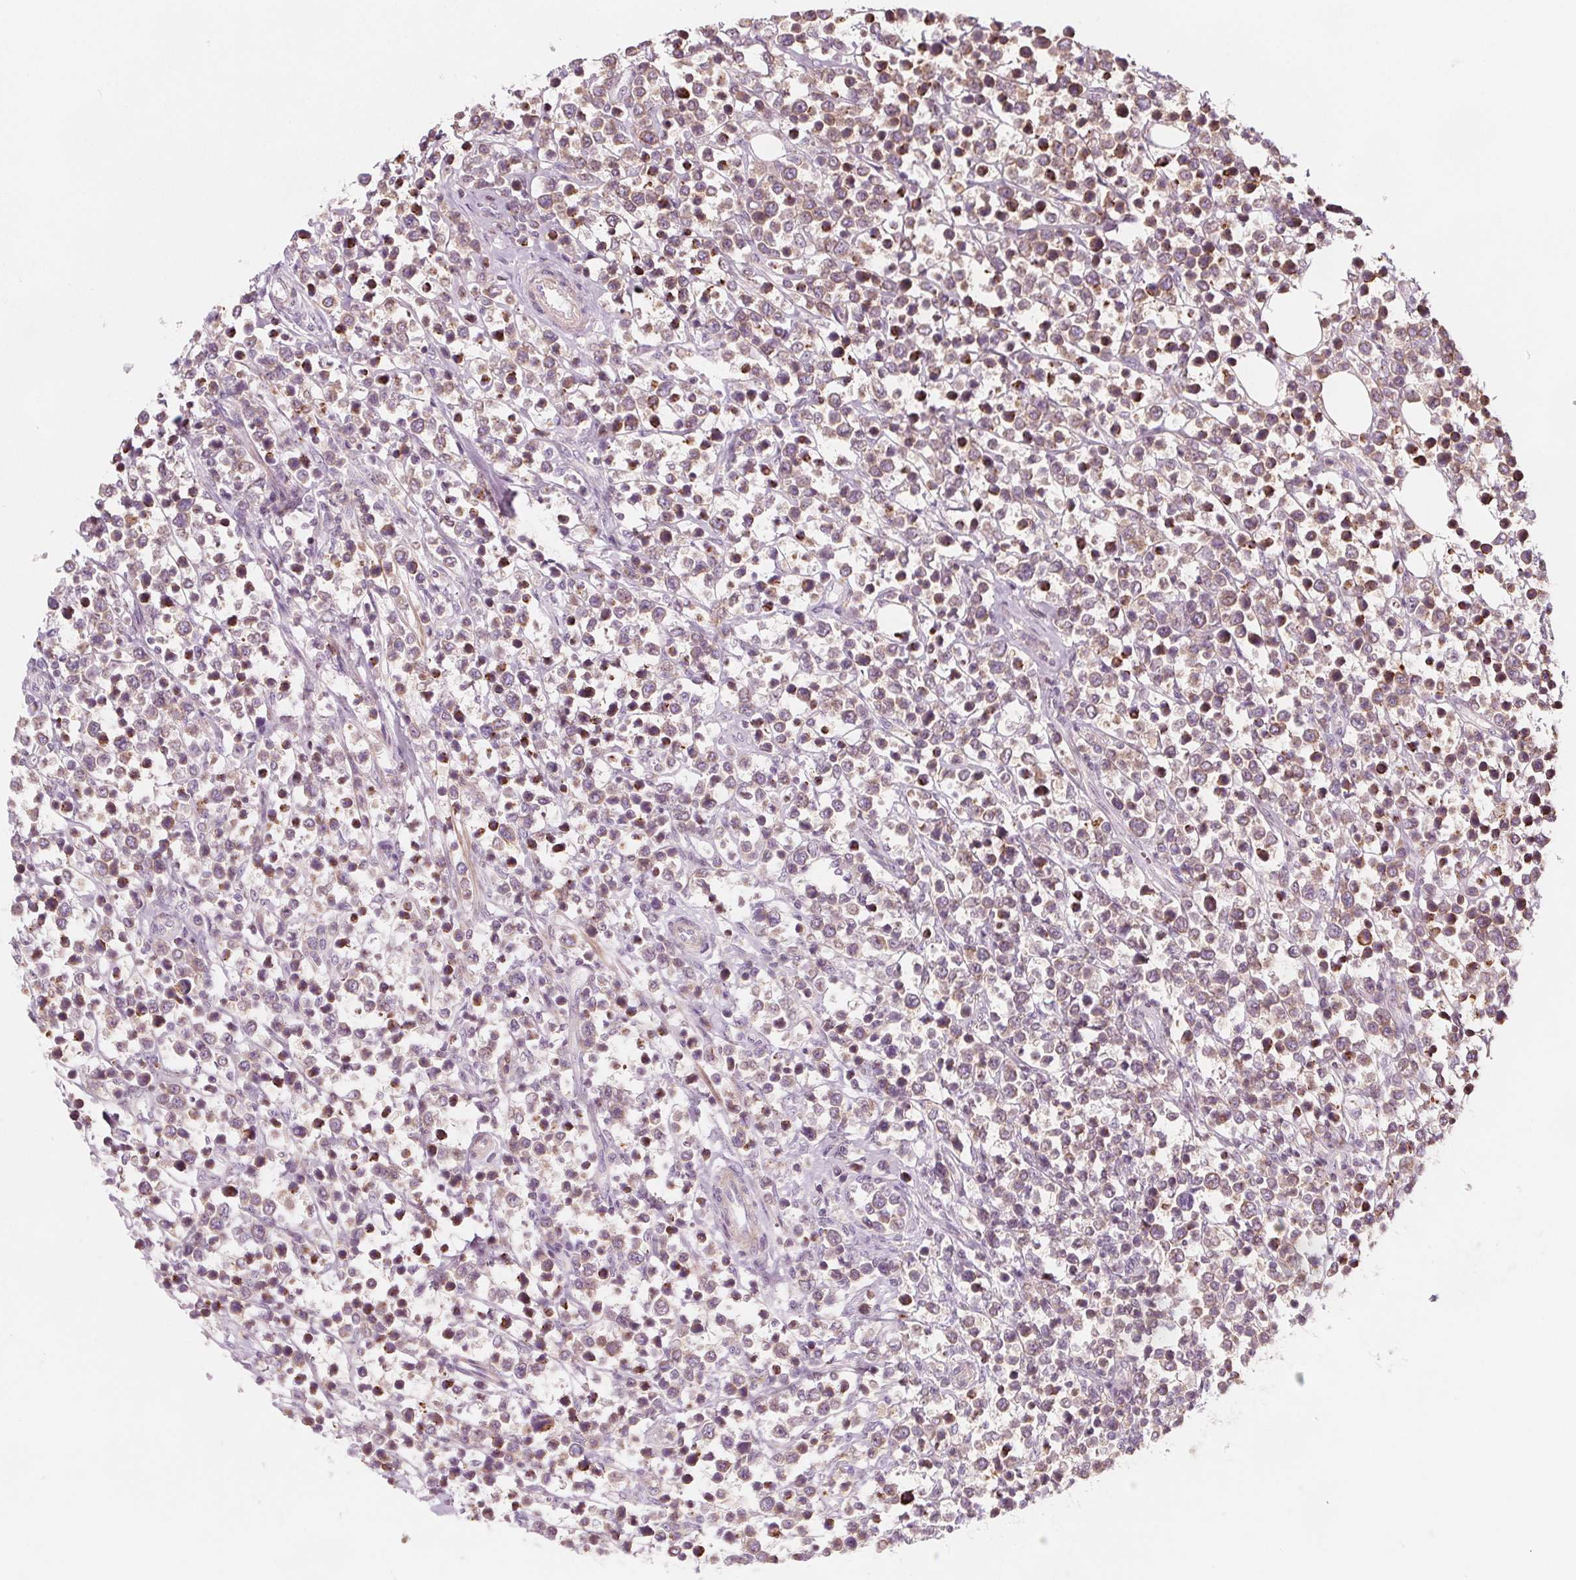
{"staining": {"intensity": "moderate", "quantity": "<25%", "location": "cytoplasmic/membranous"}, "tissue": "lymphoma", "cell_type": "Tumor cells", "image_type": "cancer", "snomed": [{"axis": "morphology", "description": "Malignant lymphoma, non-Hodgkin's type, High grade"}, {"axis": "topography", "description": "Soft tissue"}], "caption": "A high-resolution micrograph shows IHC staining of lymphoma, which demonstrates moderate cytoplasmic/membranous expression in approximately <25% of tumor cells.", "gene": "ADAM33", "patient": {"sex": "female", "age": 56}}